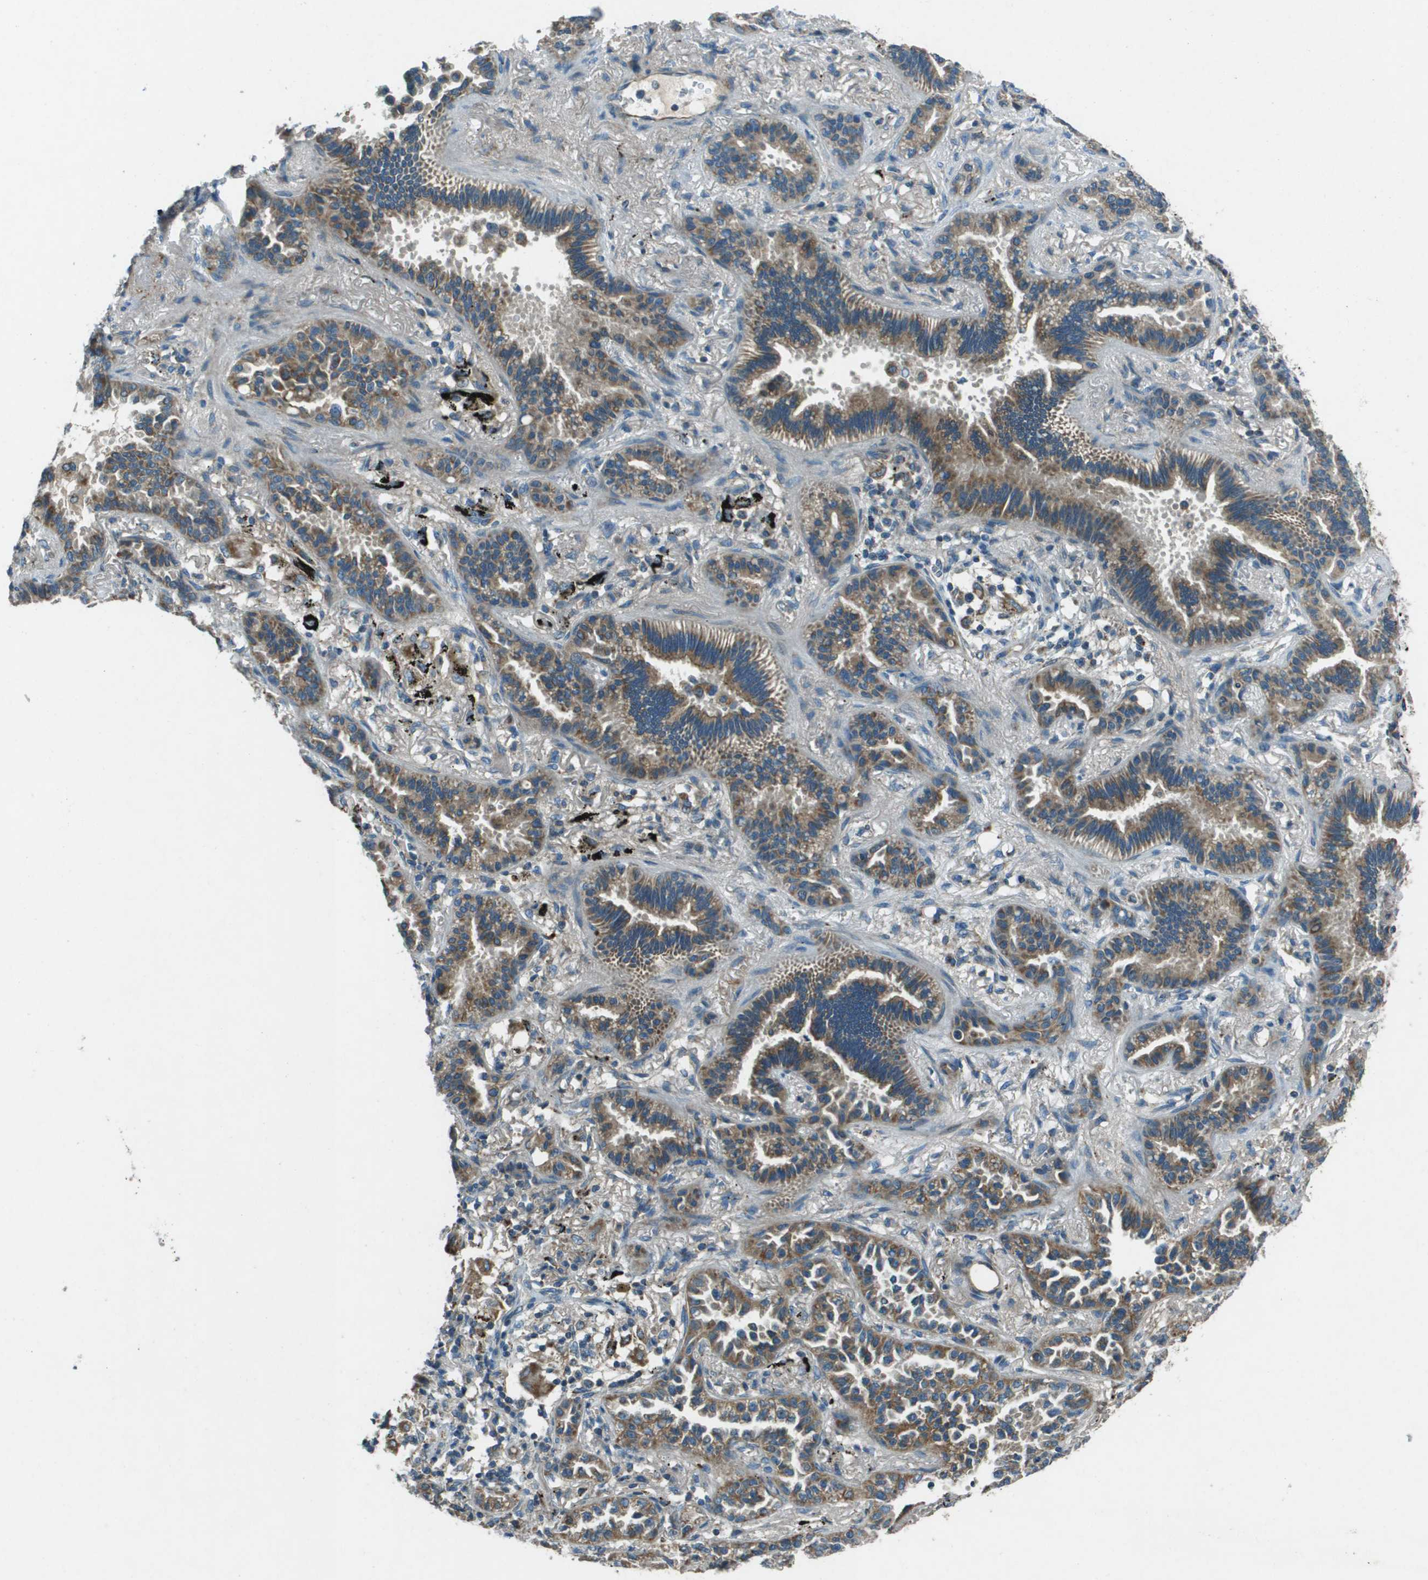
{"staining": {"intensity": "moderate", "quantity": ">75%", "location": "cytoplasmic/membranous"}, "tissue": "lung cancer", "cell_type": "Tumor cells", "image_type": "cancer", "snomed": [{"axis": "morphology", "description": "Normal tissue, NOS"}, {"axis": "morphology", "description": "Adenocarcinoma, NOS"}, {"axis": "topography", "description": "Lung"}], "caption": "Adenocarcinoma (lung) stained with a protein marker displays moderate staining in tumor cells.", "gene": "MIGA1", "patient": {"sex": "male", "age": 59}}